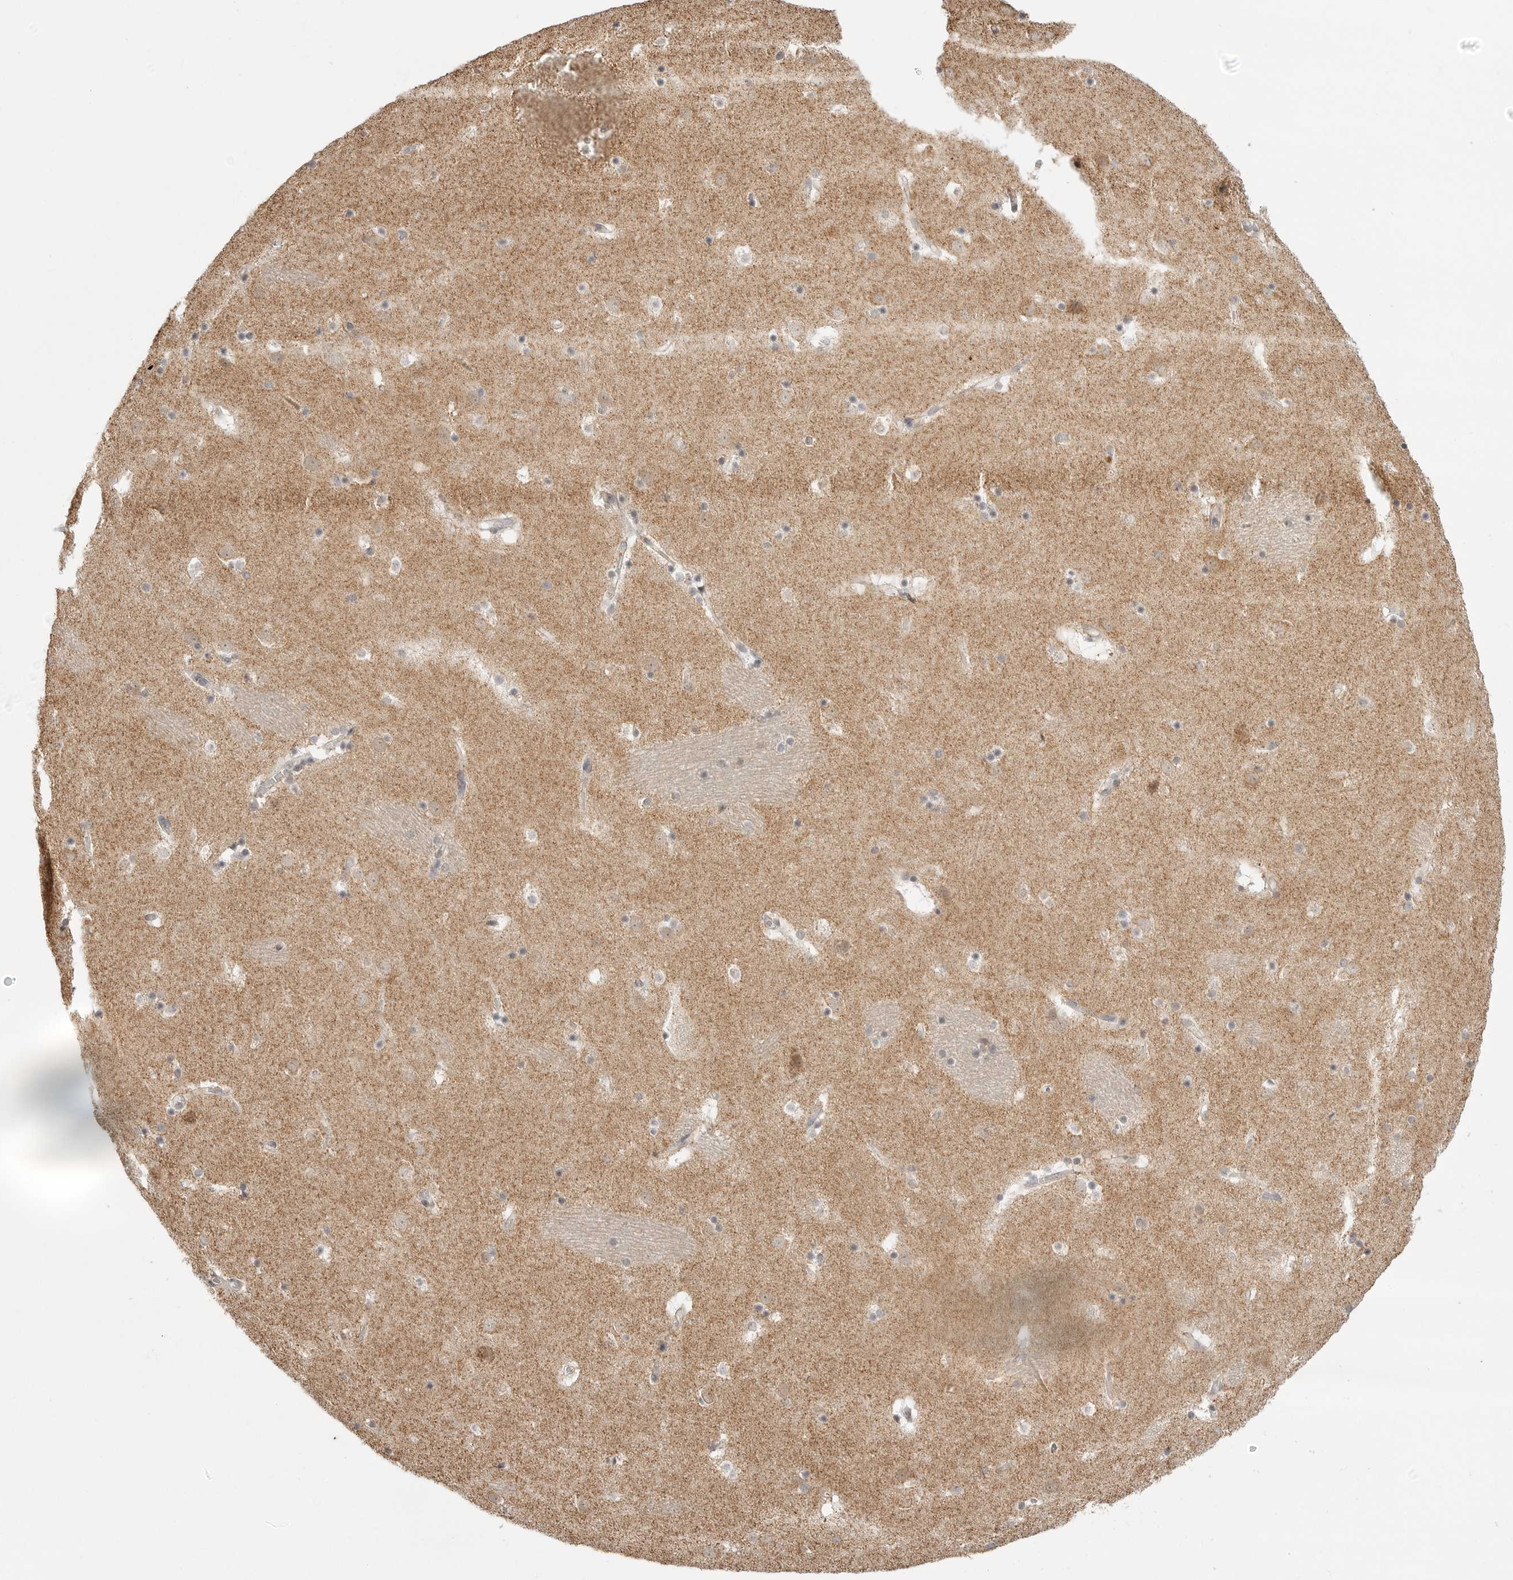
{"staining": {"intensity": "weak", "quantity": "25%-75%", "location": "cytoplasmic/membranous"}, "tissue": "caudate", "cell_type": "Glial cells", "image_type": "normal", "snomed": [{"axis": "morphology", "description": "Normal tissue, NOS"}, {"axis": "topography", "description": "Lateral ventricle wall"}], "caption": "Protein expression analysis of normal caudate exhibits weak cytoplasmic/membranous positivity in approximately 25%-75% of glial cells. The protein is shown in brown color, while the nuclei are stained blue.", "gene": "KALRN", "patient": {"sex": "male", "age": 45}}